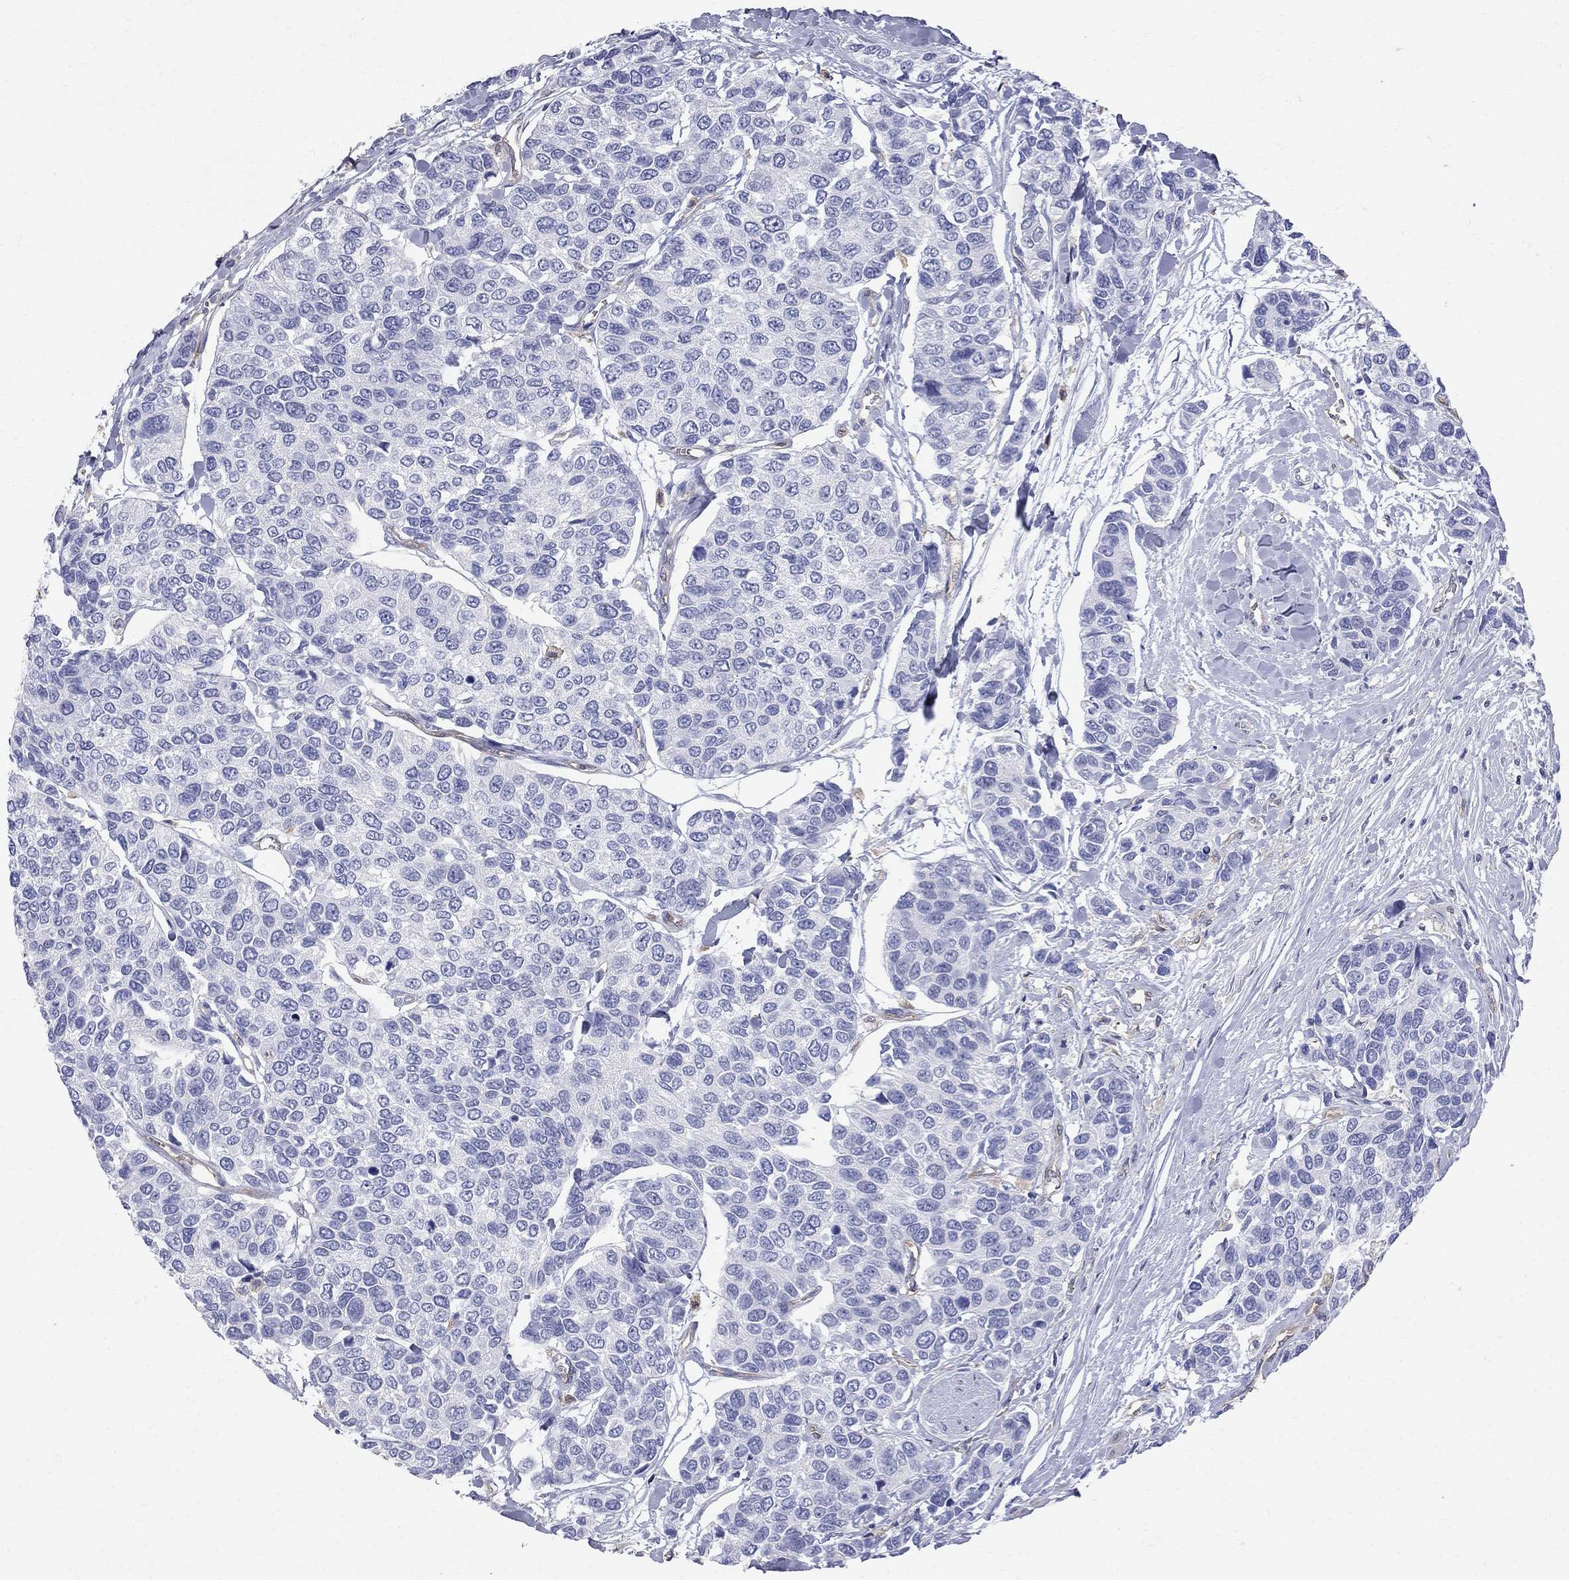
{"staining": {"intensity": "negative", "quantity": "none", "location": "none"}, "tissue": "urothelial cancer", "cell_type": "Tumor cells", "image_type": "cancer", "snomed": [{"axis": "morphology", "description": "Urothelial carcinoma, High grade"}, {"axis": "topography", "description": "Urinary bladder"}], "caption": "Immunohistochemistry micrograph of human high-grade urothelial carcinoma stained for a protein (brown), which exhibits no expression in tumor cells.", "gene": "ABI3", "patient": {"sex": "male", "age": 77}}